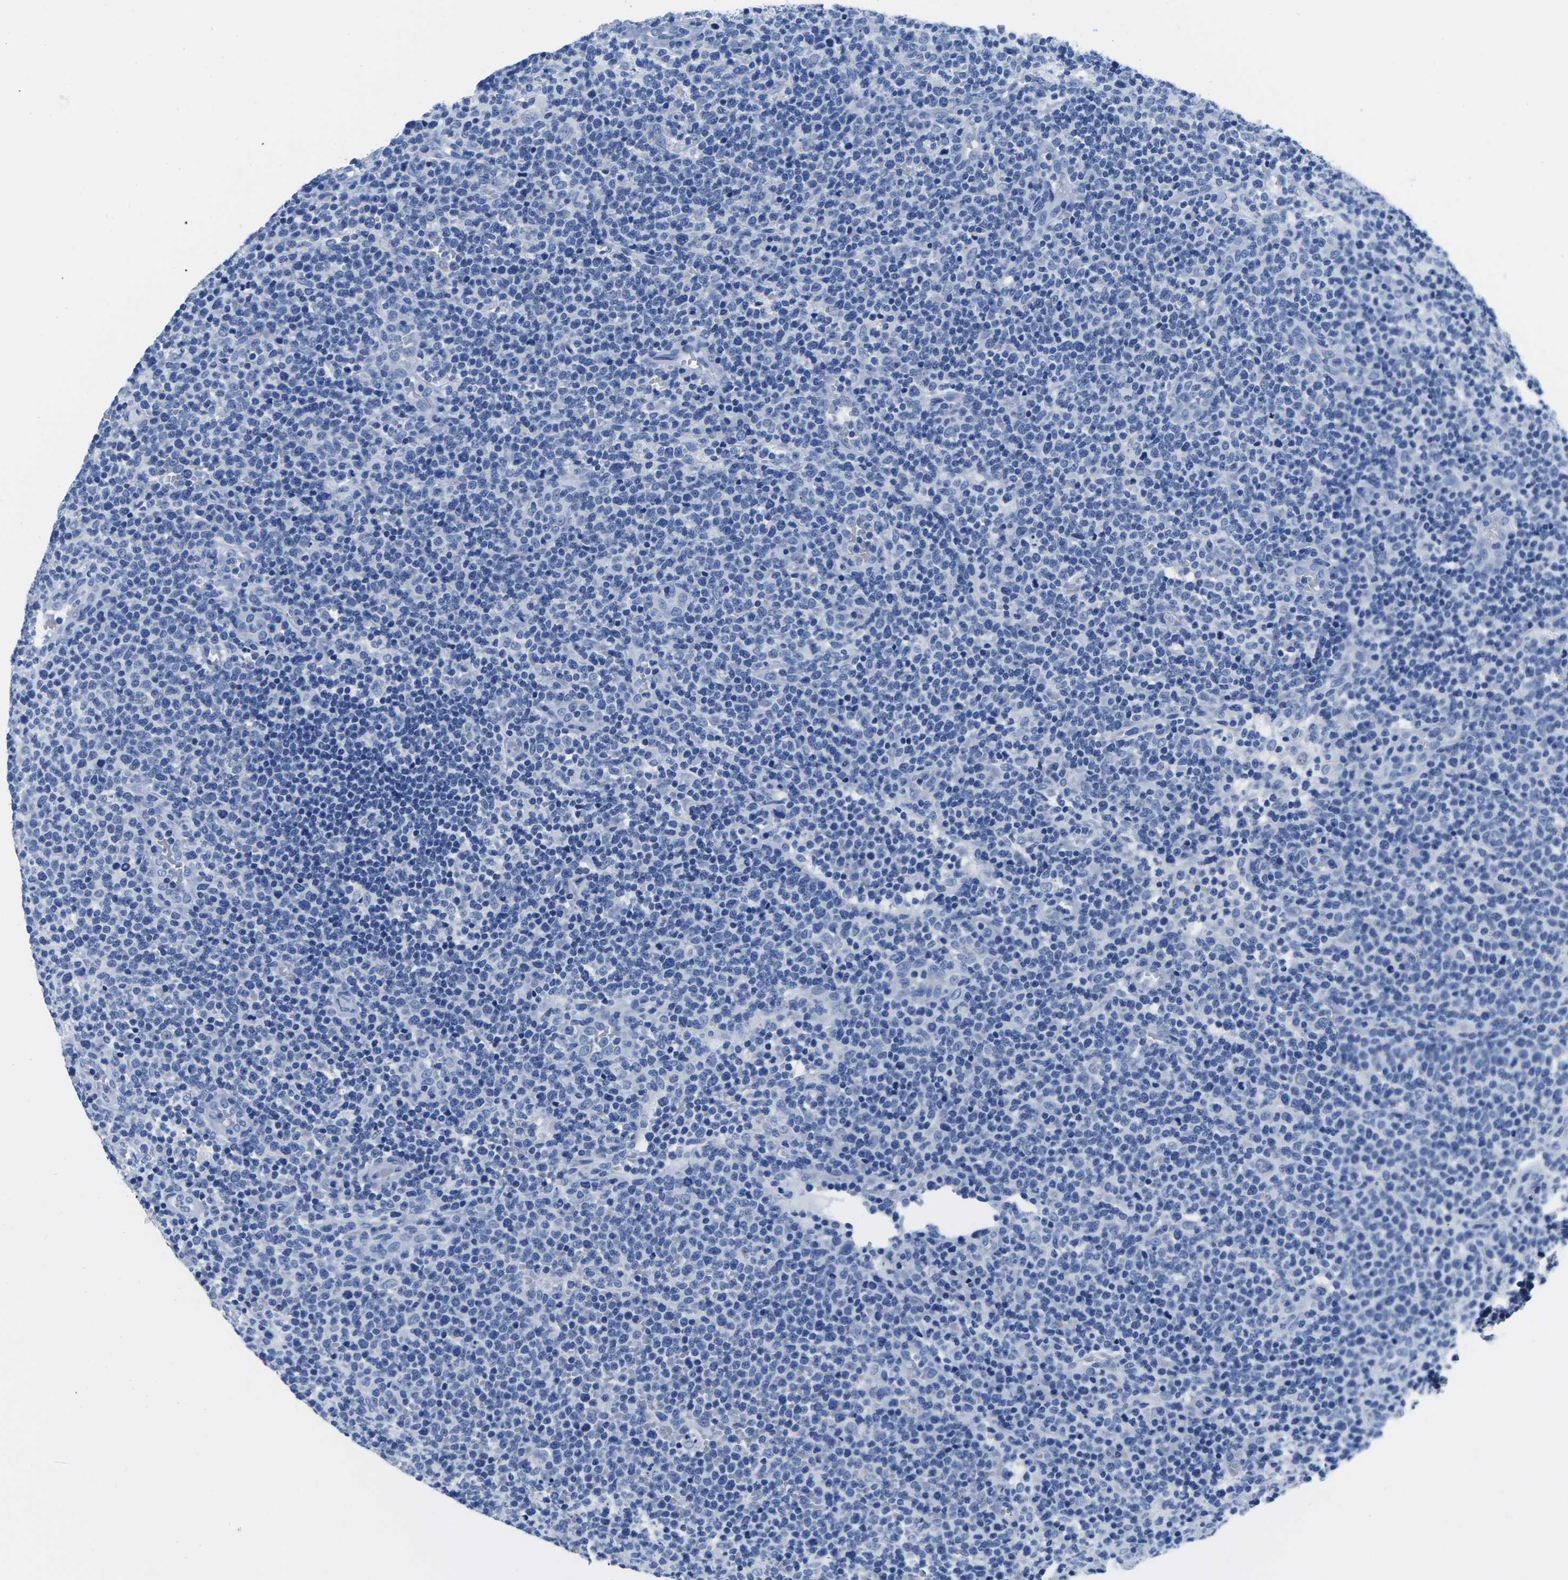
{"staining": {"intensity": "negative", "quantity": "none", "location": "none"}, "tissue": "lymphoma", "cell_type": "Tumor cells", "image_type": "cancer", "snomed": [{"axis": "morphology", "description": "Malignant lymphoma, non-Hodgkin's type, High grade"}, {"axis": "topography", "description": "Lymph node"}], "caption": "A high-resolution photomicrograph shows immunohistochemistry (IHC) staining of high-grade malignant lymphoma, non-Hodgkin's type, which demonstrates no significant positivity in tumor cells.", "gene": "CYP1A2", "patient": {"sex": "male", "age": 61}}